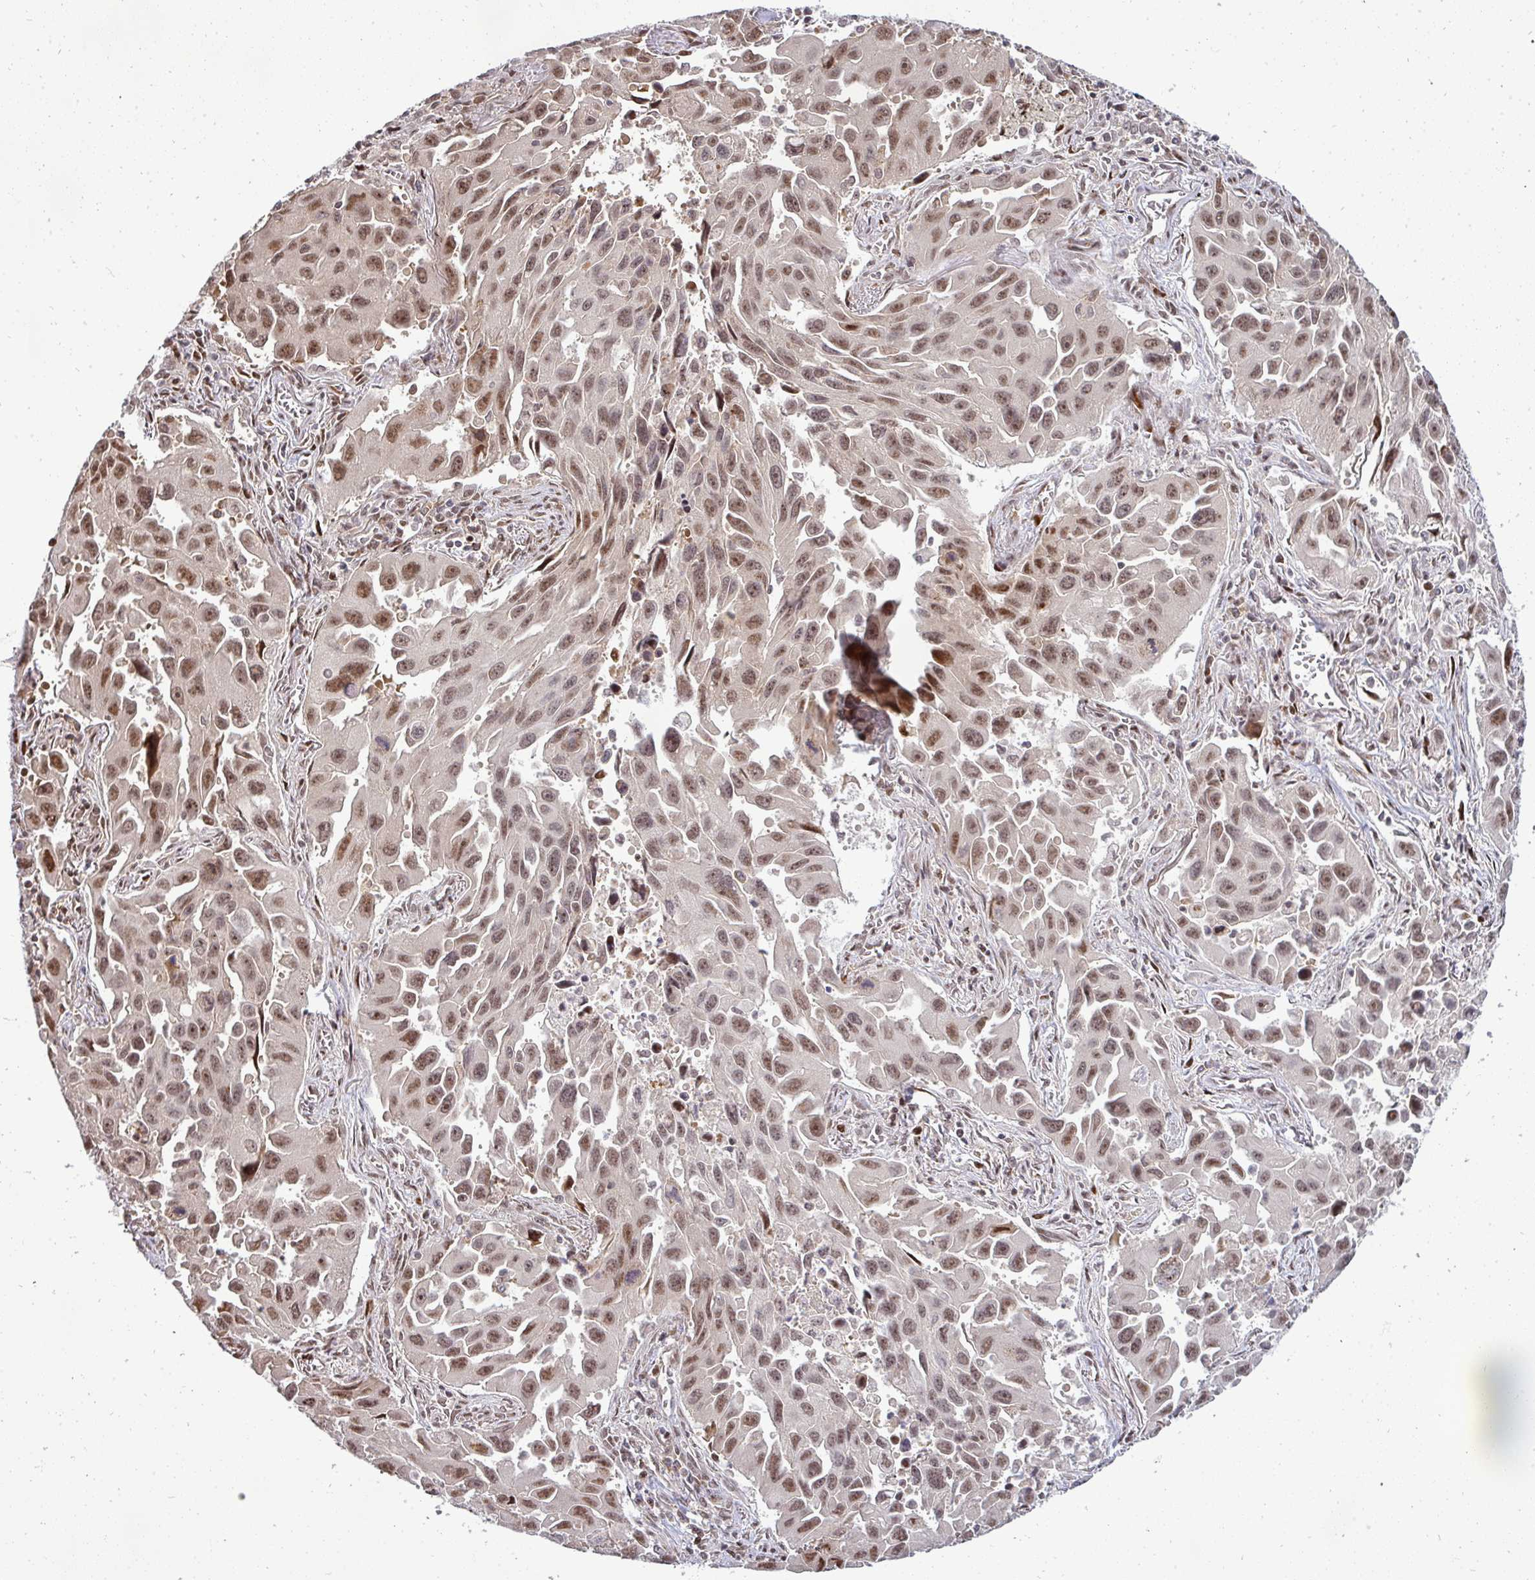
{"staining": {"intensity": "moderate", "quantity": ">75%", "location": "nuclear"}, "tissue": "lung cancer", "cell_type": "Tumor cells", "image_type": "cancer", "snomed": [{"axis": "morphology", "description": "Adenocarcinoma, NOS"}, {"axis": "topography", "description": "Lung"}], "caption": "Immunohistochemistry (IHC) (DAB) staining of human adenocarcinoma (lung) displays moderate nuclear protein staining in approximately >75% of tumor cells.", "gene": "PATZ1", "patient": {"sex": "male", "age": 66}}